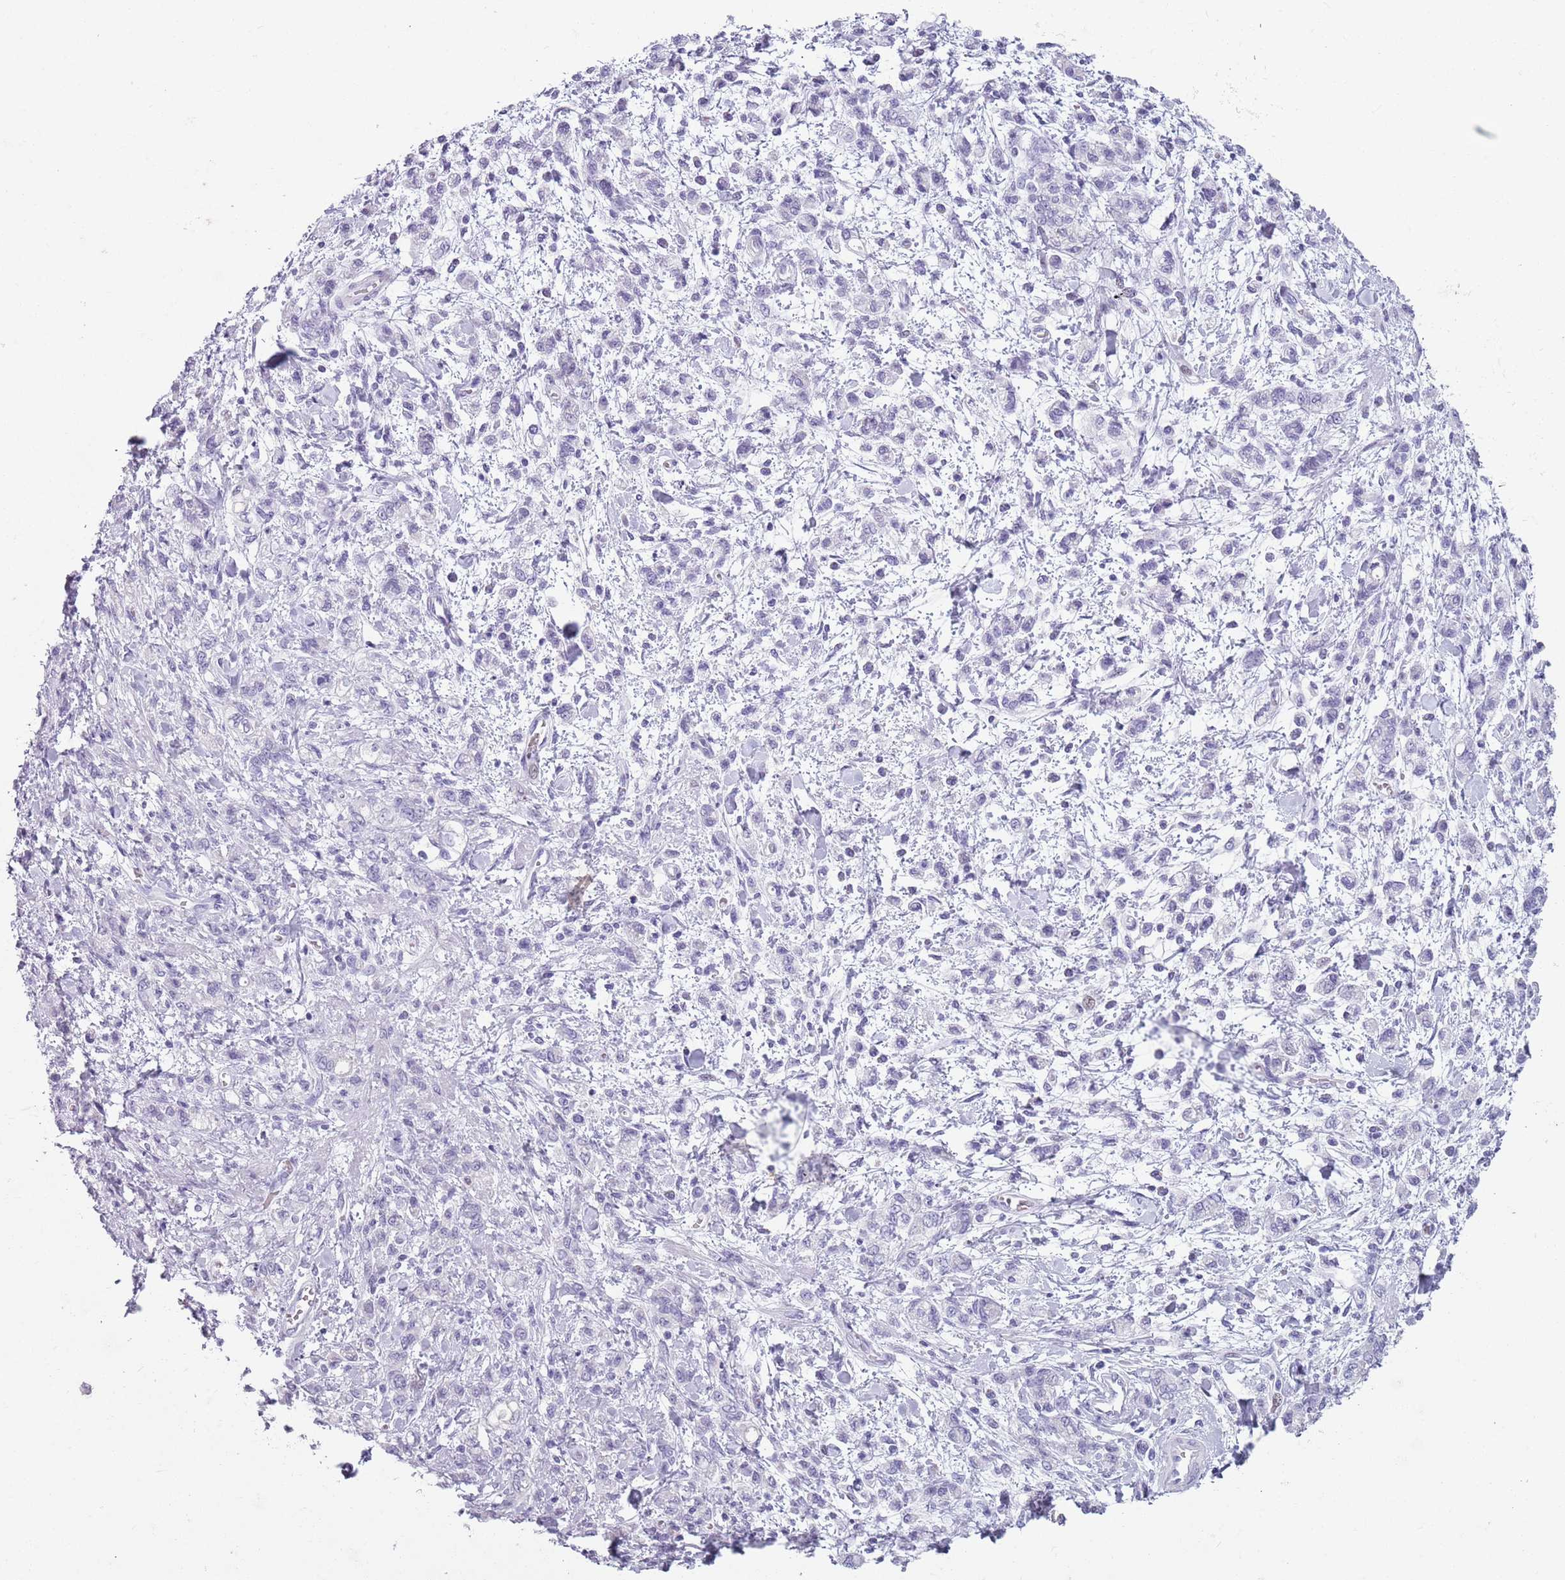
{"staining": {"intensity": "negative", "quantity": "none", "location": "none"}, "tissue": "stomach cancer", "cell_type": "Tumor cells", "image_type": "cancer", "snomed": [{"axis": "morphology", "description": "Adenocarcinoma, NOS"}, {"axis": "topography", "description": "Stomach"}], "caption": "Immunohistochemistry histopathology image of neoplastic tissue: human stomach cancer stained with DAB reveals no significant protein expression in tumor cells. (Immunohistochemistry, brightfield microscopy, high magnification).", "gene": "SPESP1", "patient": {"sex": "male", "age": 77}}